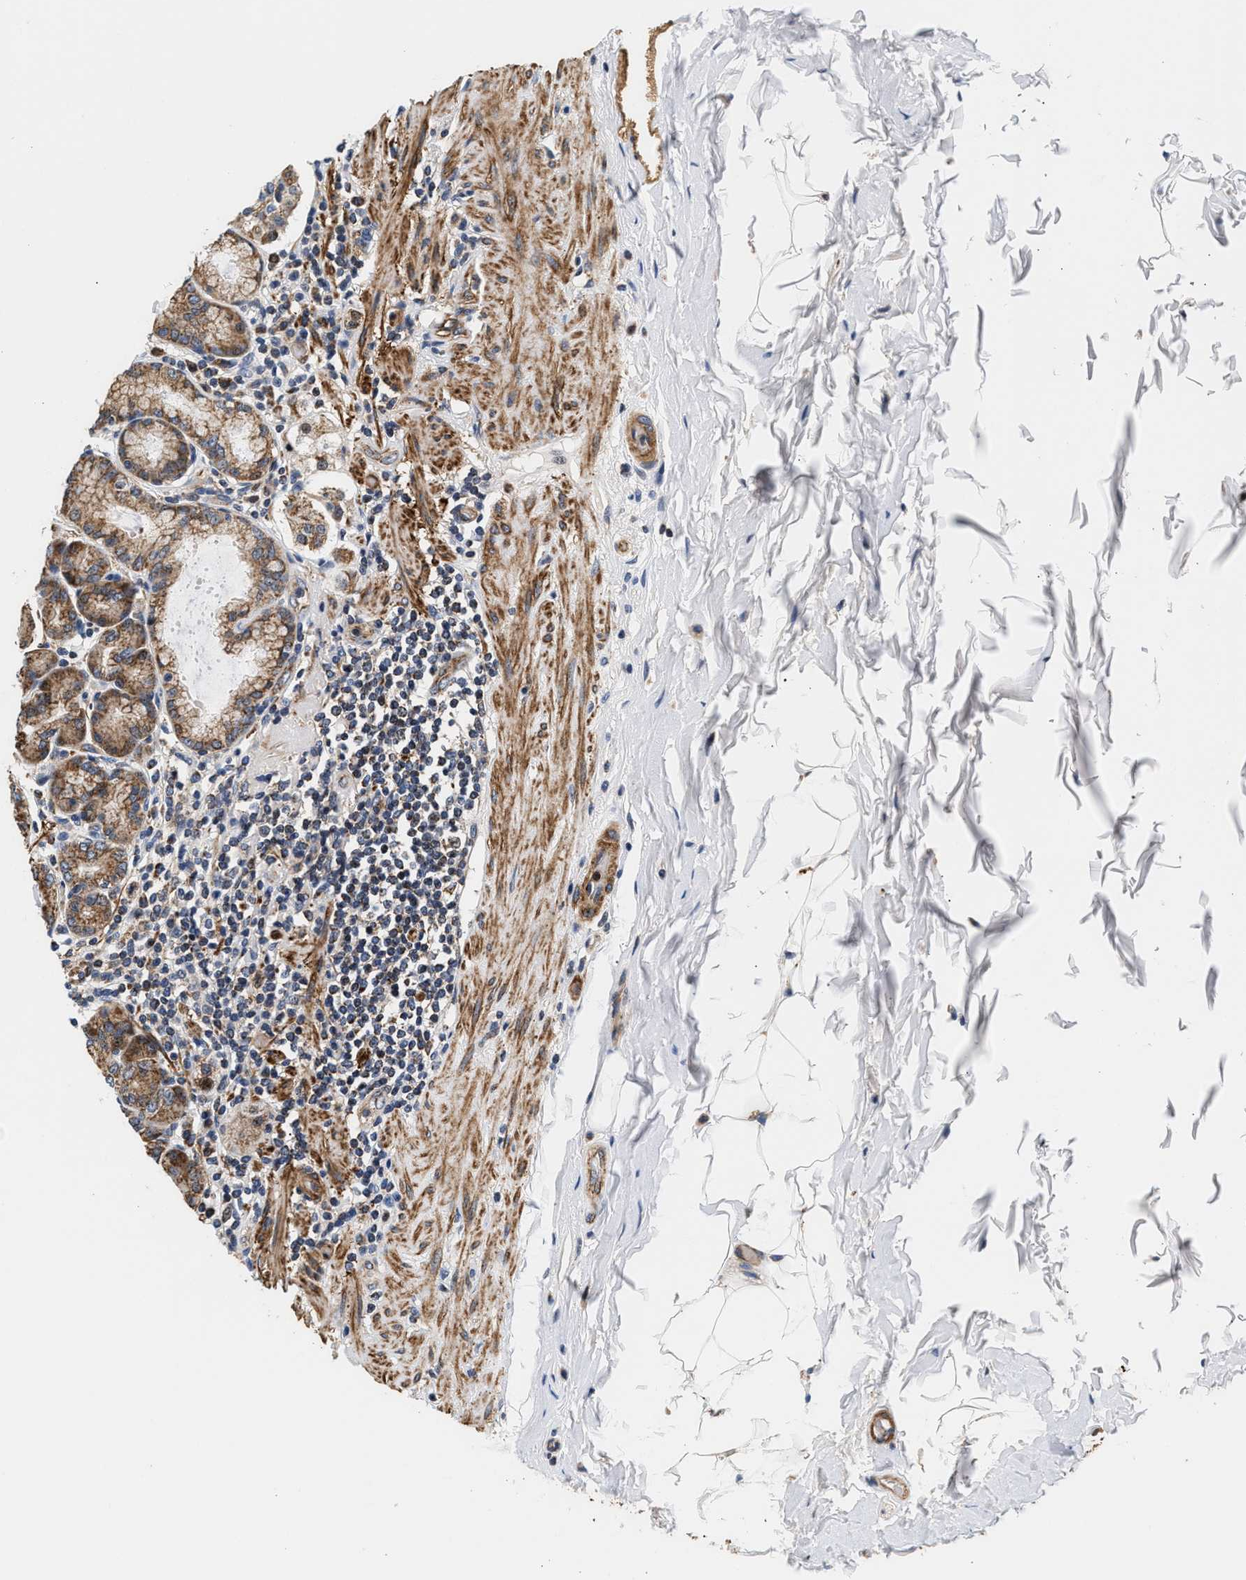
{"staining": {"intensity": "moderate", "quantity": ">75%", "location": "cytoplasmic/membranous"}, "tissue": "stomach", "cell_type": "Glandular cells", "image_type": "normal", "snomed": [{"axis": "morphology", "description": "Normal tissue, NOS"}, {"axis": "topography", "description": "Stomach, lower"}], "caption": "Protein expression by immunohistochemistry (IHC) exhibits moderate cytoplasmic/membranous positivity in about >75% of glandular cells in benign stomach.", "gene": "SGK1", "patient": {"sex": "female", "age": 76}}